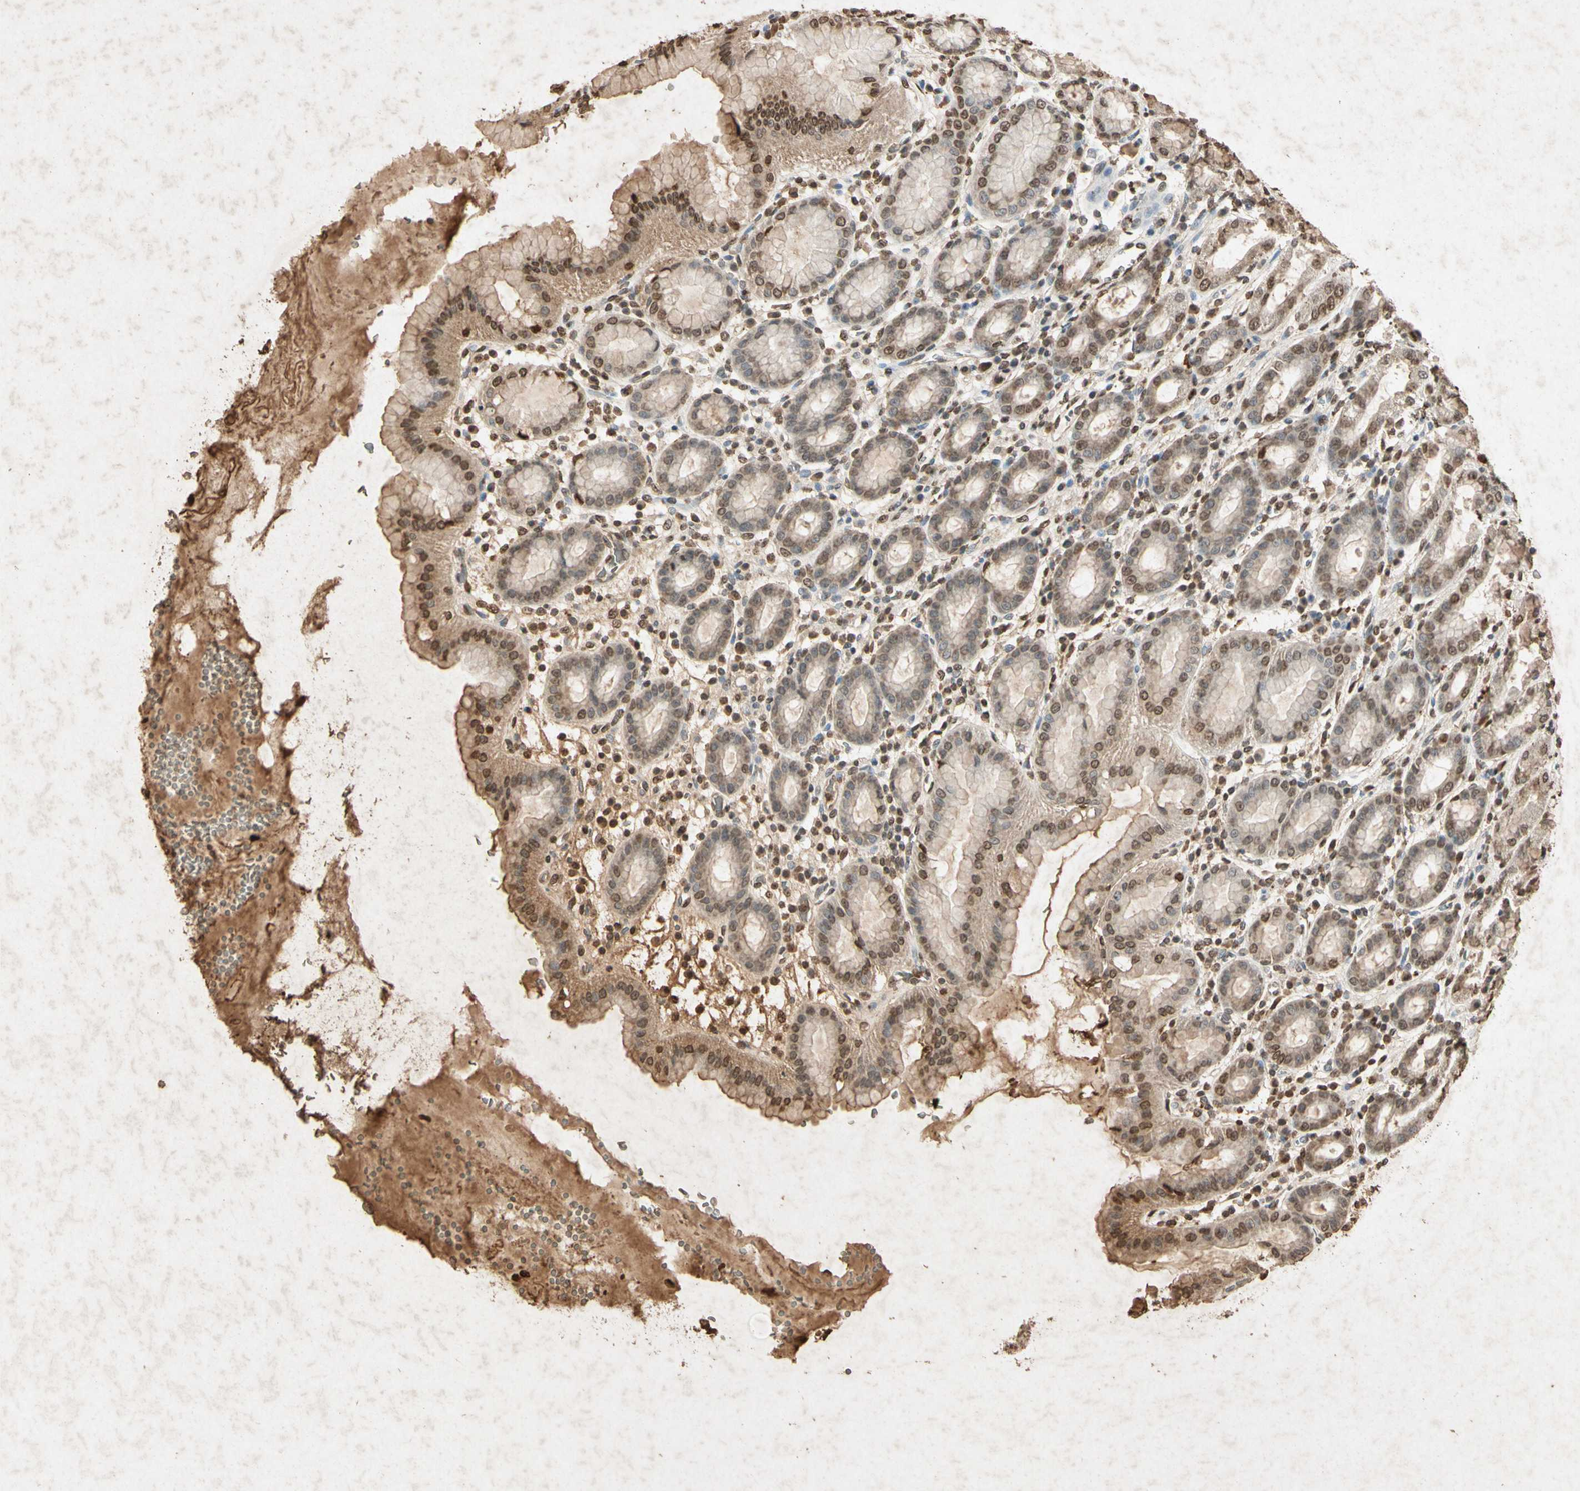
{"staining": {"intensity": "weak", "quantity": "25%-75%", "location": "cytoplasmic/membranous,nuclear"}, "tissue": "stomach", "cell_type": "Glandular cells", "image_type": "normal", "snomed": [{"axis": "morphology", "description": "Normal tissue, NOS"}, {"axis": "topography", "description": "Stomach, upper"}], "caption": "Immunohistochemistry staining of unremarkable stomach, which demonstrates low levels of weak cytoplasmic/membranous,nuclear positivity in about 25%-75% of glandular cells indicating weak cytoplasmic/membranous,nuclear protein staining. The staining was performed using DAB (brown) for protein detection and nuclei were counterstained in hematoxylin (blue).", "gene": "MSRB1", "patient": {"sex": "male", "age": 68}}